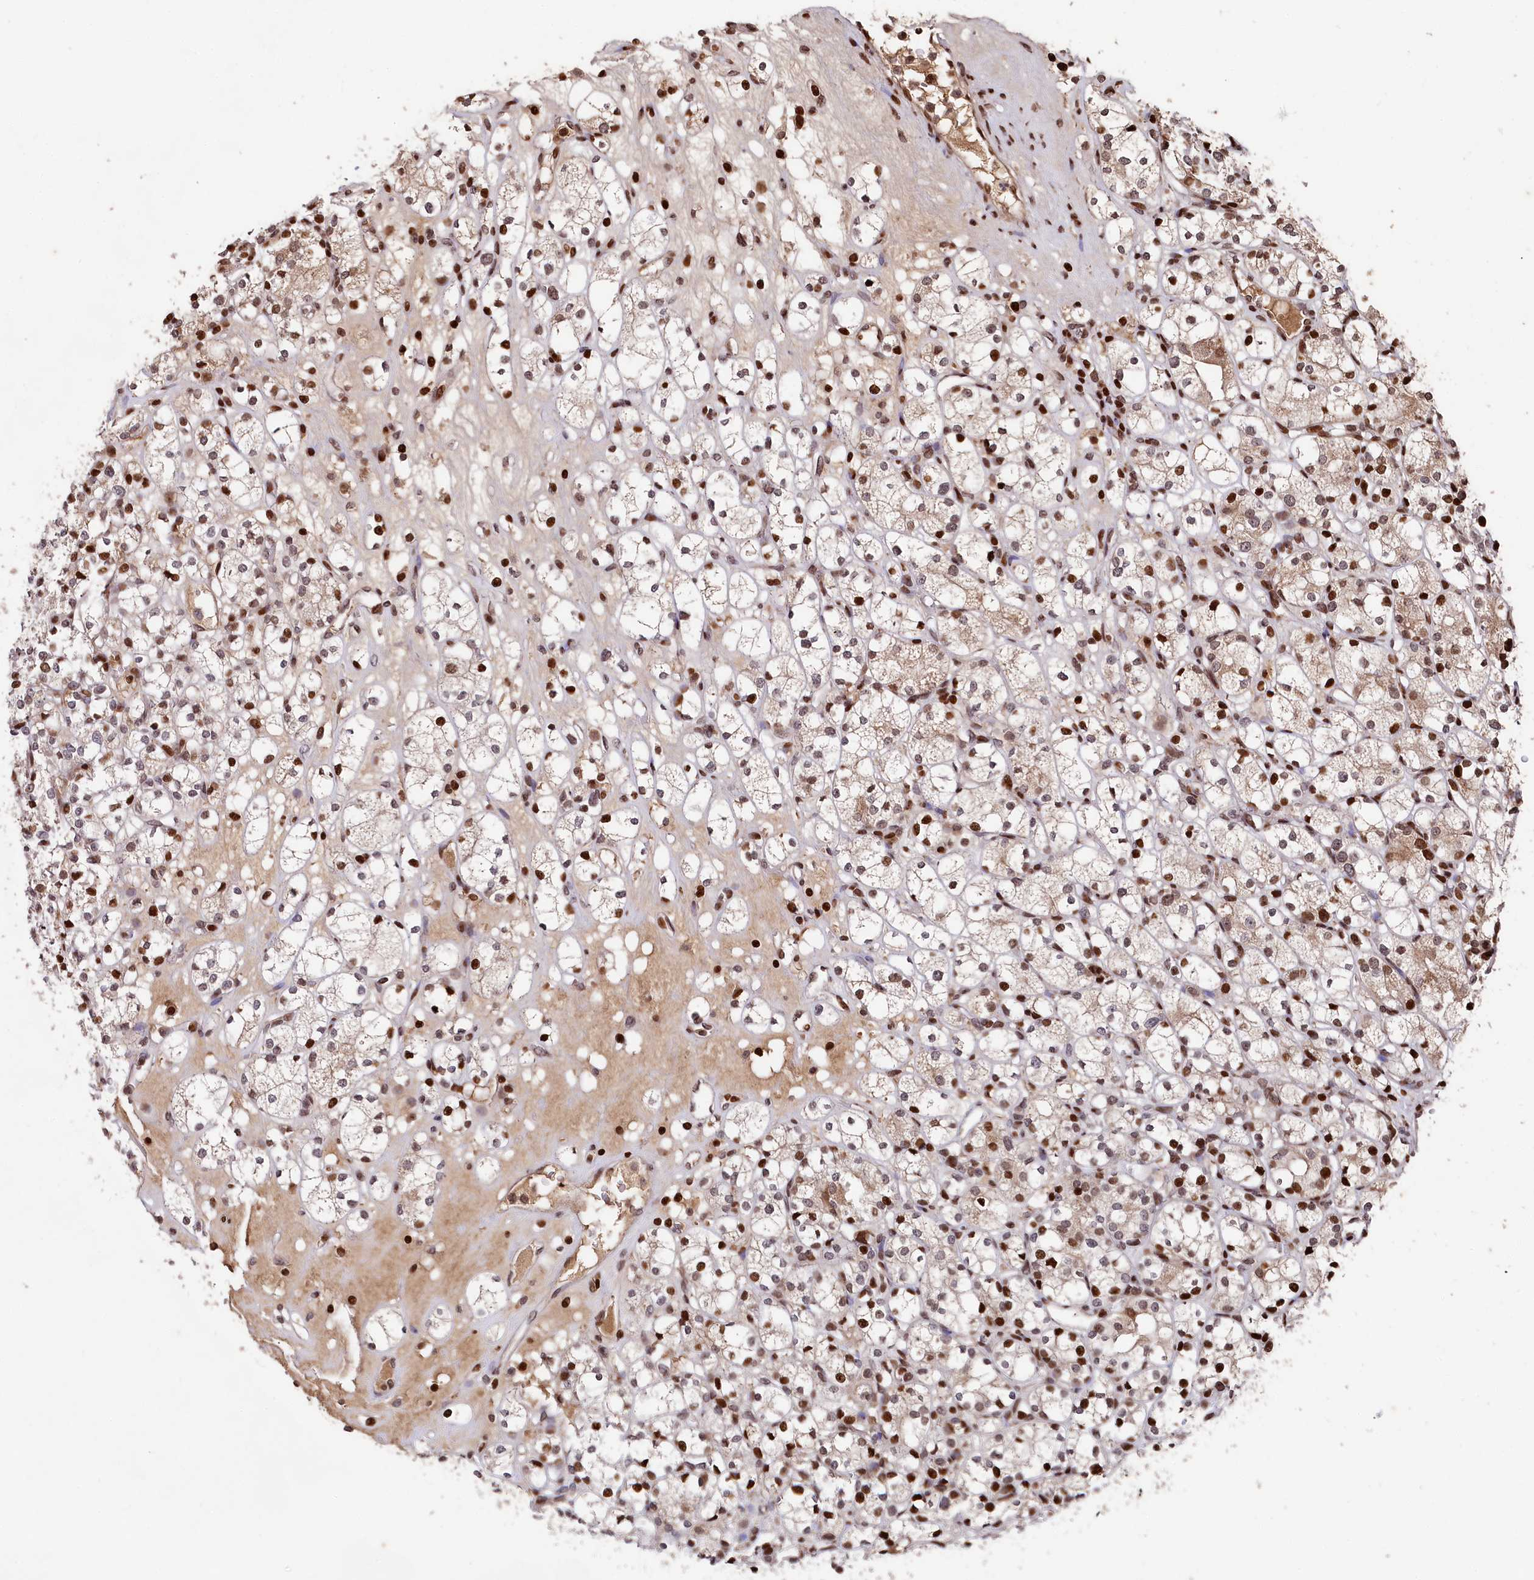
{"staining": {"intensity": "strong", "quantity": "25%-75%", "location": "nuclear"}, "tissue": "renal cancer", "cell_type": "Tumor cells", "image_type": "cancer", "snomed": [{"axis": "morphology", "description": "Adenocarcinoma, NOS"}, {"axis": "topography", "description": "Kidney"}], "caption": "Renal cancer (adenocarcinoma) stained for a protein shows strong nuclear positivity in tumor cells. The protein of interest is stained brown, and the nuclei are stained in blue (DAB IHC with brightfield microscopy, high magnification).", "gene": "MCF2L2", "patient": {"sex": "male", "age": 77}}